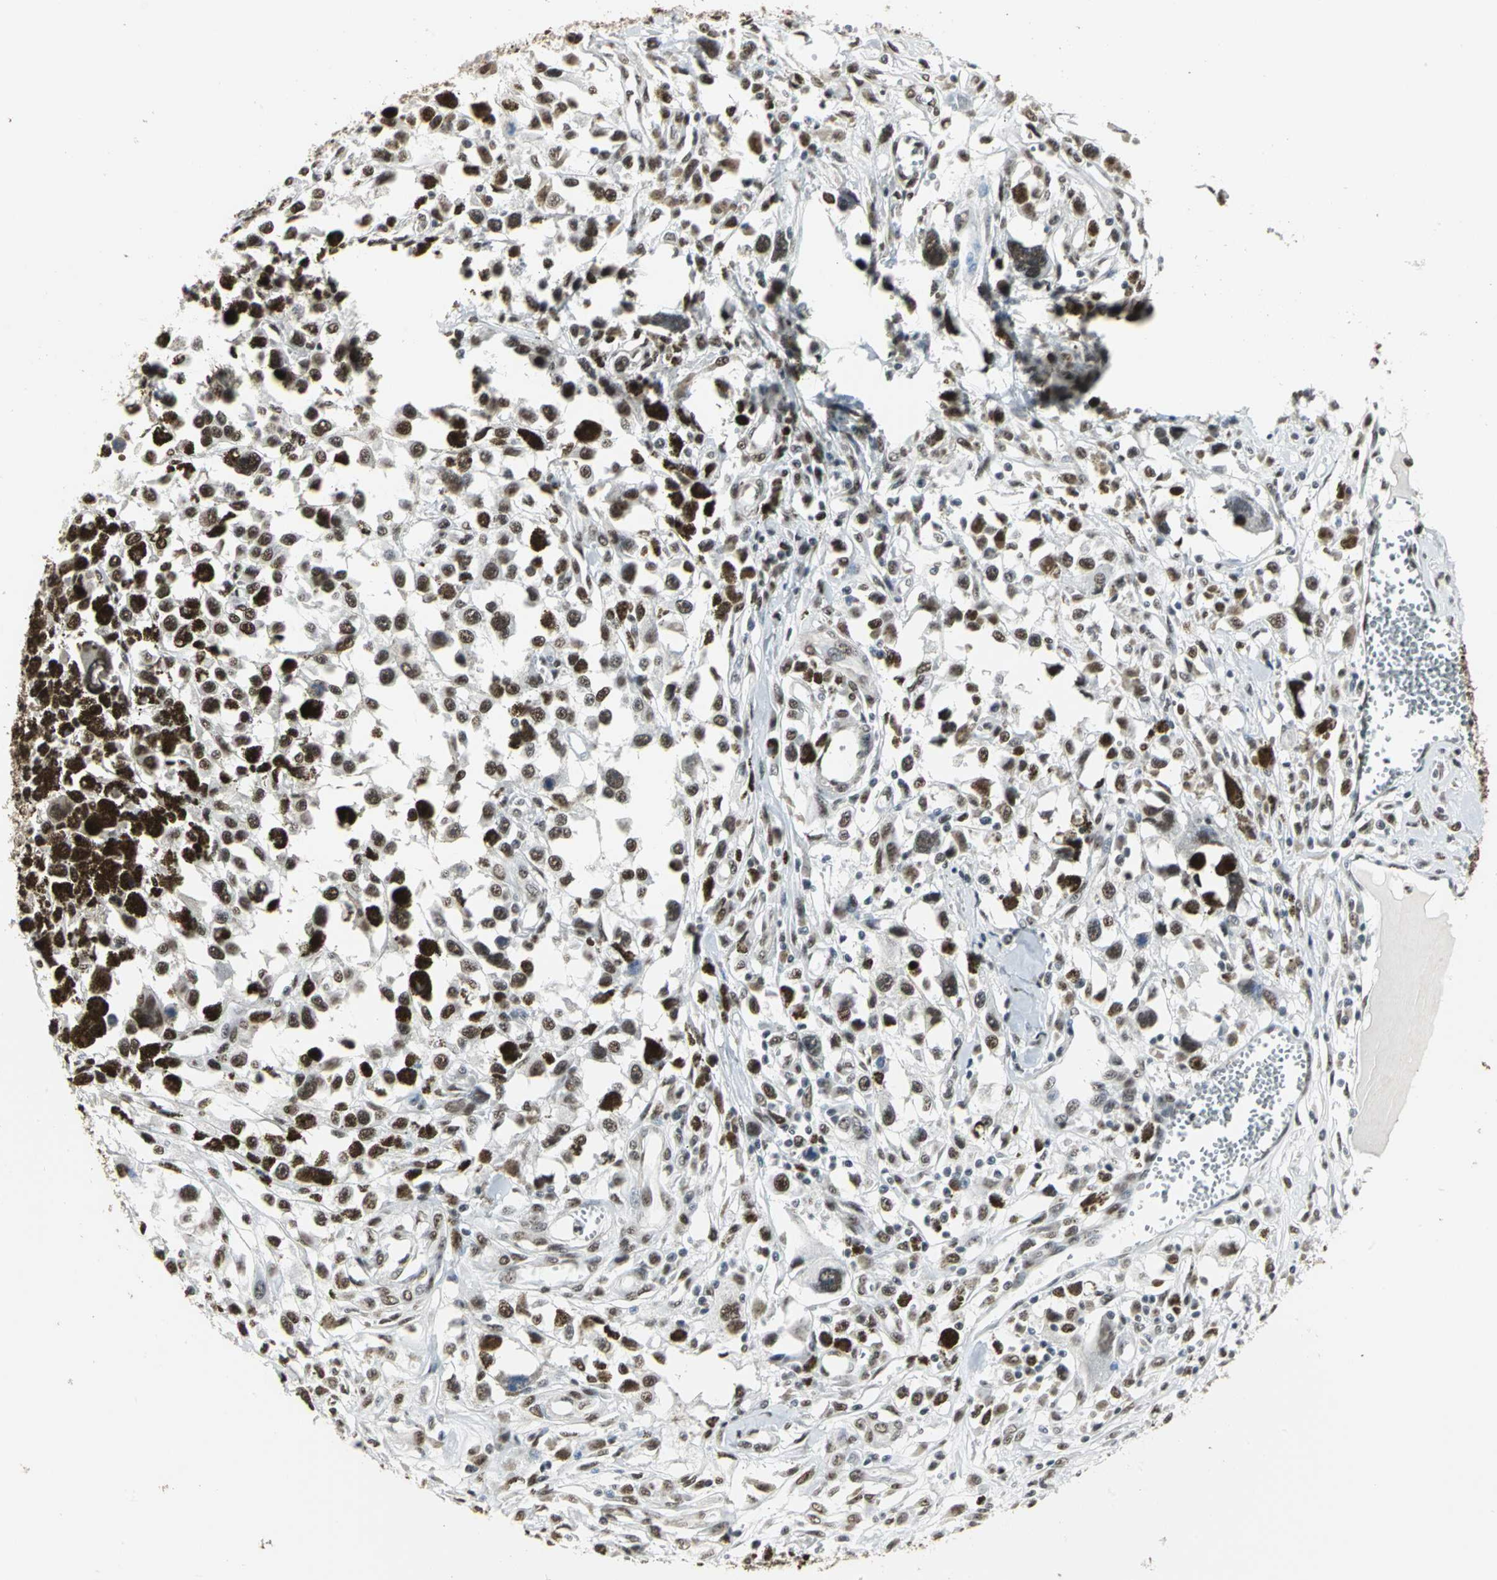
{"staining": {"intensity": "strong", "quantity": ">75%", "location": "nuclear"}, "tissue": "melanoma", "cell_type": "Tumor cells", "image_type": "cancer", "snomed": [{"axis": "morphology", "description": "Malignant melanoma, Metastatic site"}, {"axis": "topography", "description": "Lymph node"}], "caption": "Protein expression analysis of malignant melanoma (metastatic site) displays strong nuclear staining in about >75% of tumor cells. The protein is shown in brown color, while the nuclei are stained blue.", "gene": "CCDC88C", "patient": {"sex": "male", "age": 59}}